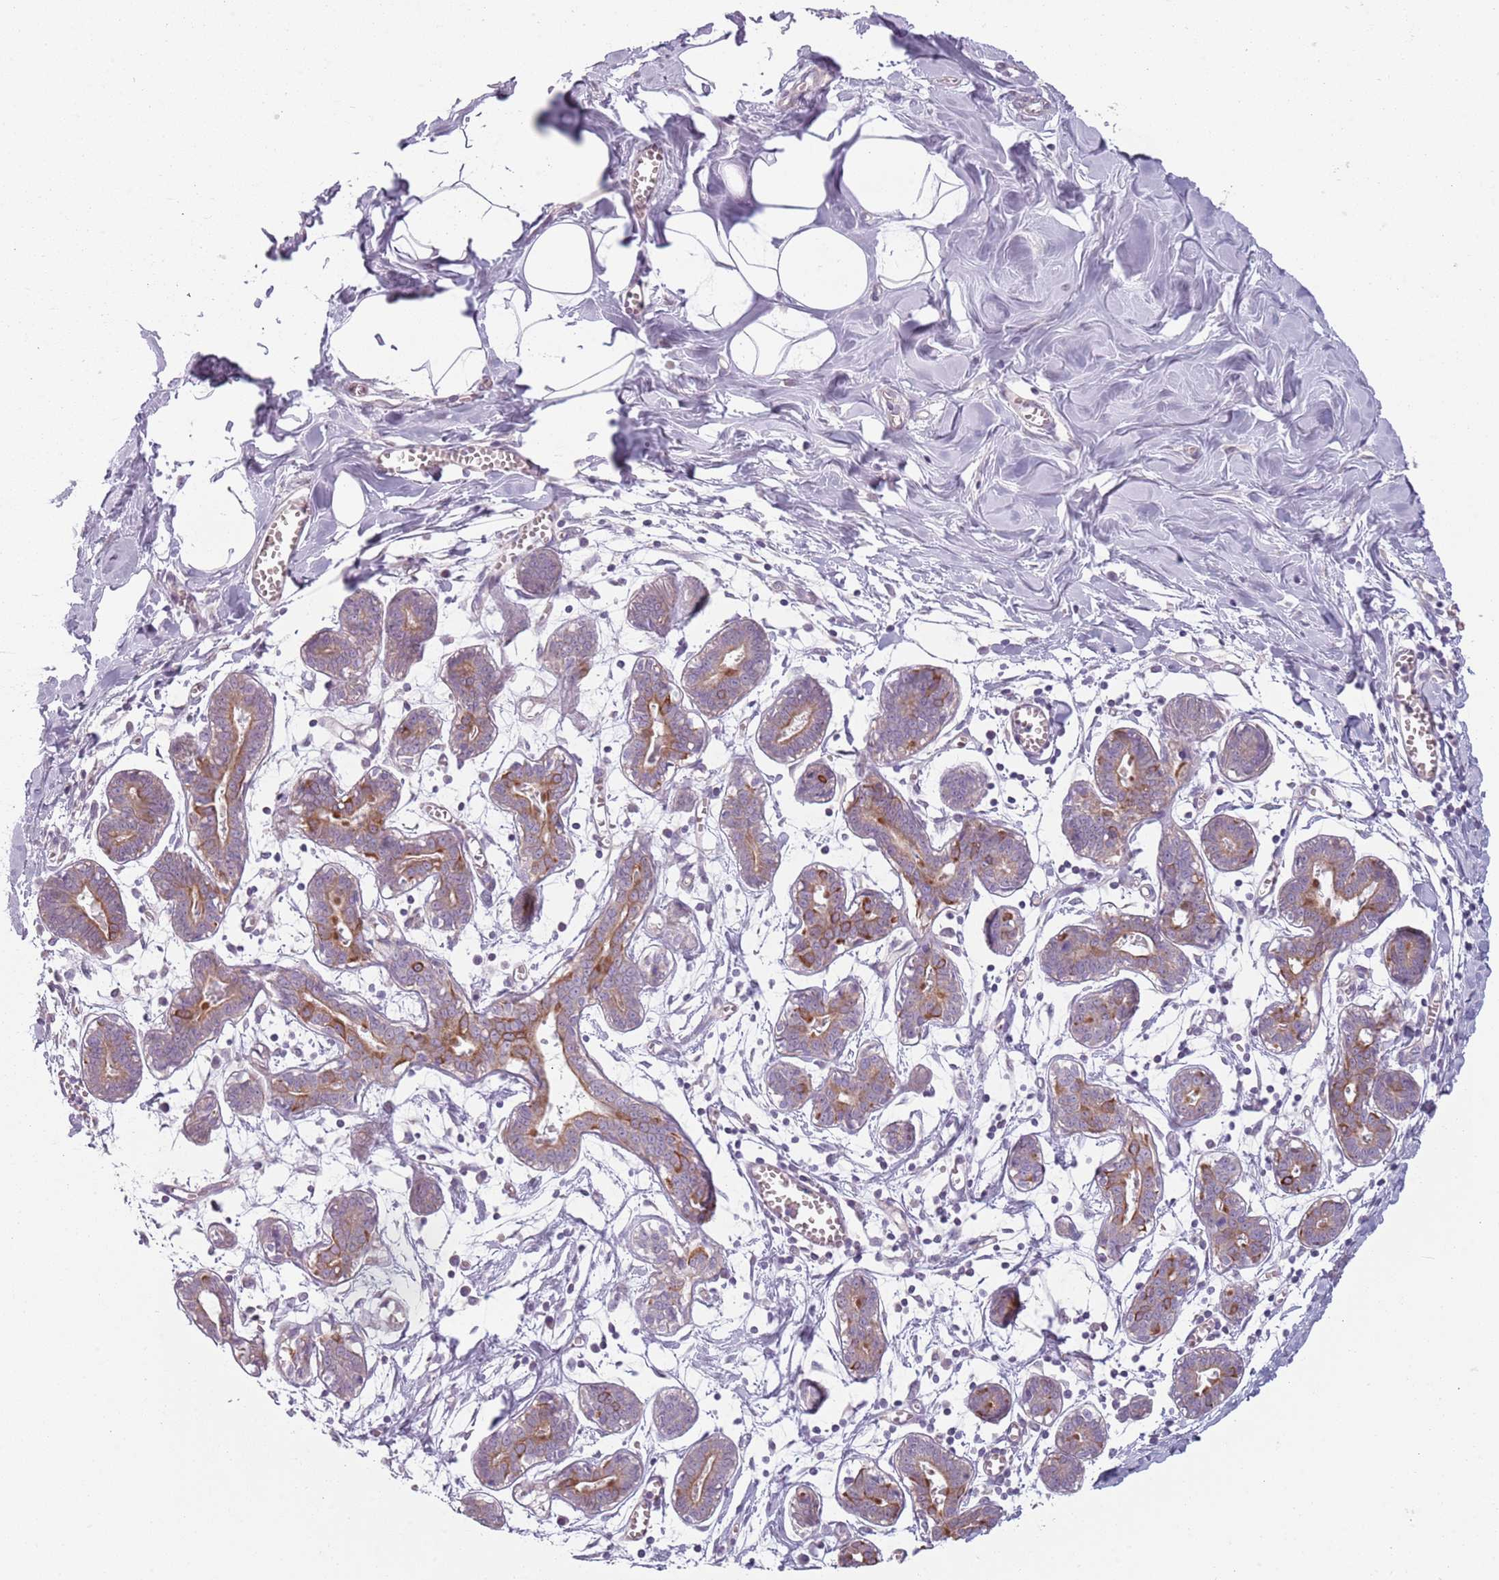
{"staining": {"intensity": "negative", "quantity": "none", "location": "none"}, "tissue": "breast", "cell_type": "Adipocytes", "image_type": "normal", "snomed": [{"axis": "morphology", "description": "Normal tissue, NOS"}, {"axis": "topography", "description": "Breast"}], "caption": "Adipocytes are negative for brown protein staining in benign breast. (DAB IHC visualized using brightfield microscopy, high magnification).", "gene": "TLCD2", "patient": {"sex": "female", "age": 27}}